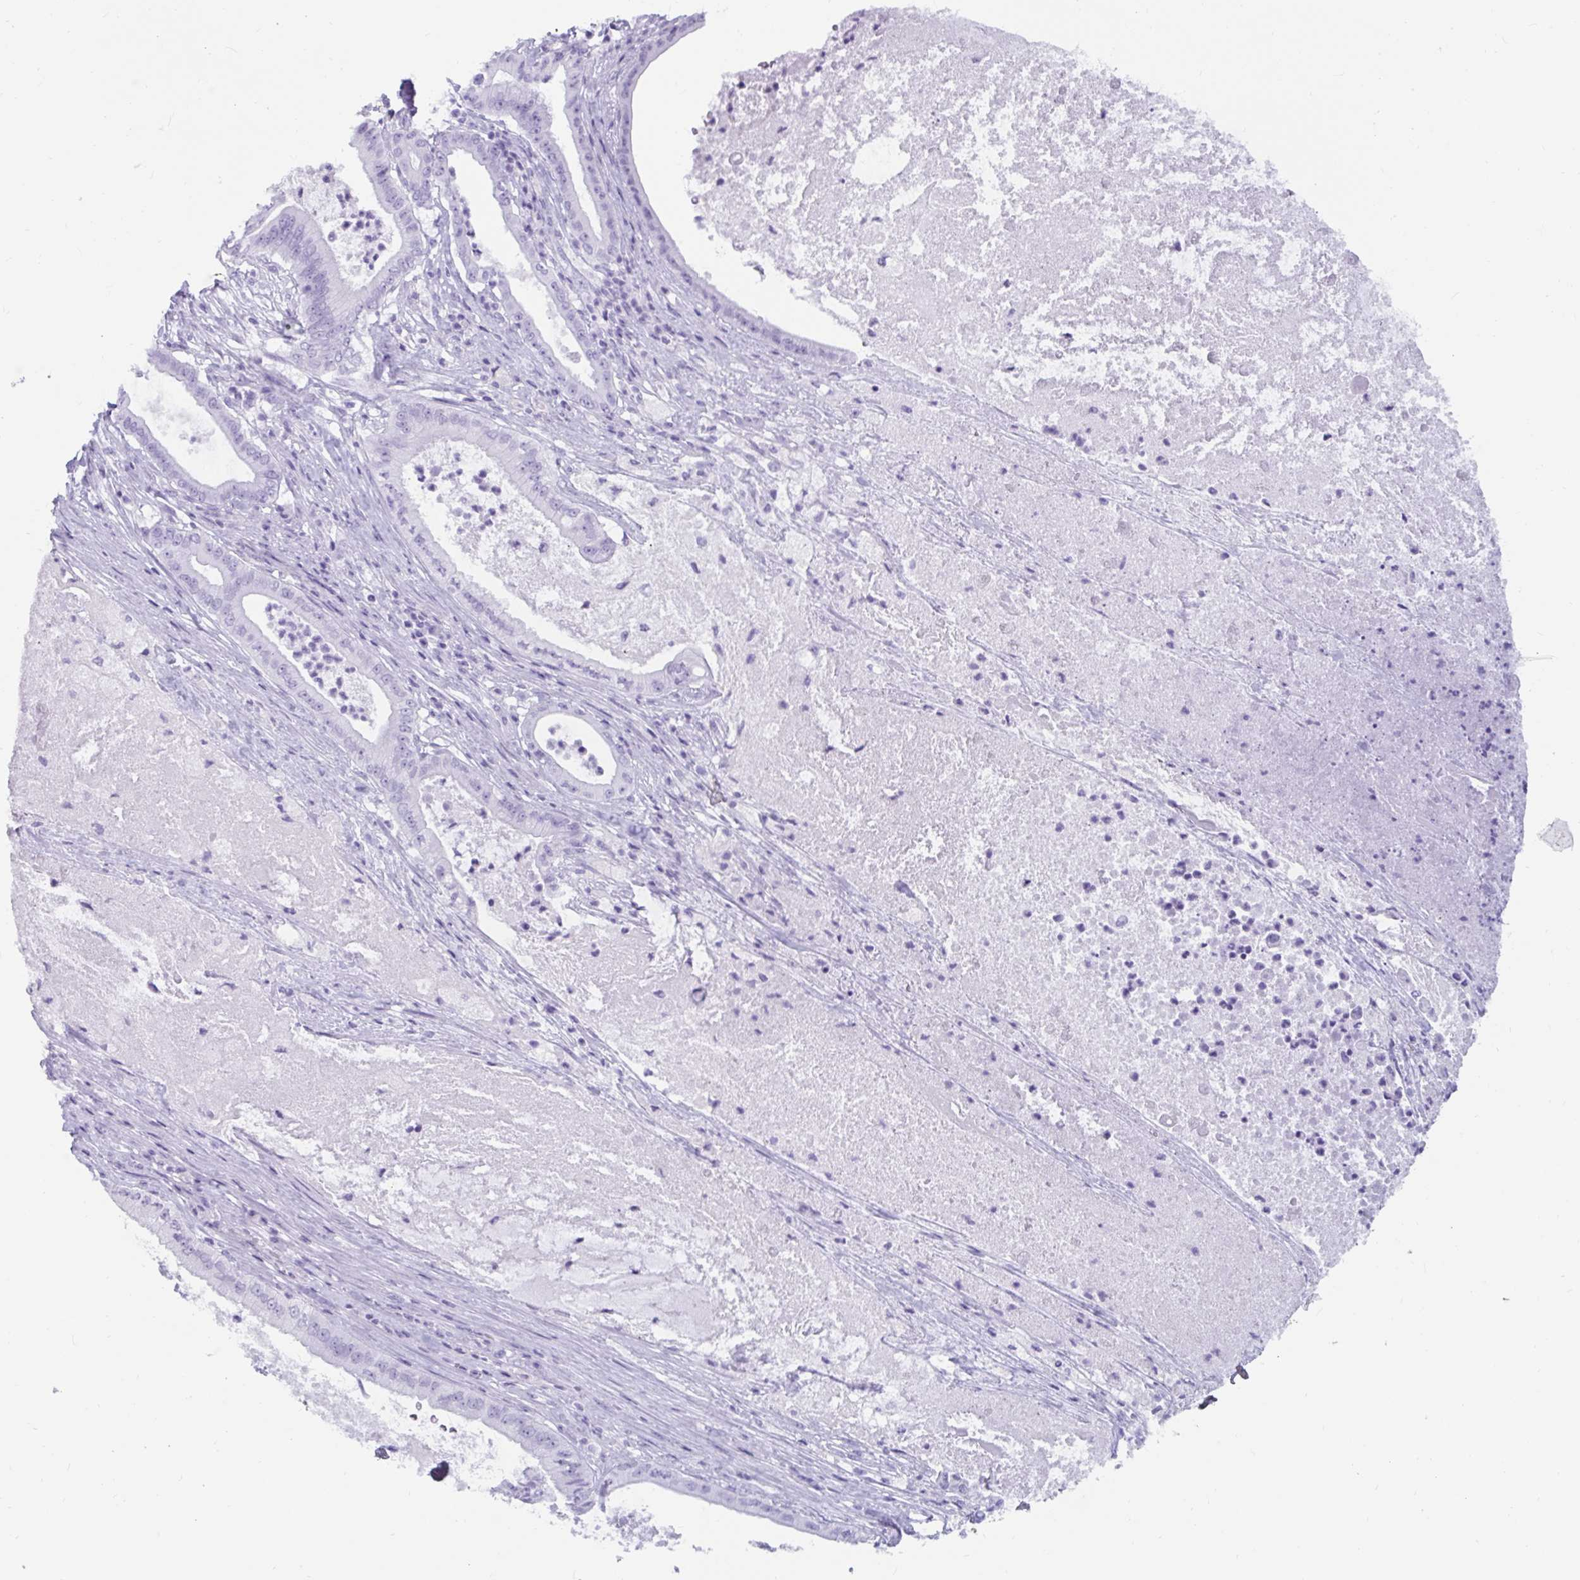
{"staining": {"intensity": "negative", "quantity": "none", "location": "none"}, "tissue": "pancreatic cancer", "cell_type": "Tumor cells", "image_type": "cancer", "snomed": [{"axis": "morphology", "description": "Adenocarcinoma, NOS"}, {"axis": "topography", "description": "Pancreas"}], "caption": "A photomicrograph of human pancreatic adenocarcinoma is negative for staining in tumor cells.", "gene": "GKN2", "patient": {"sex": "male", "age": 71}}